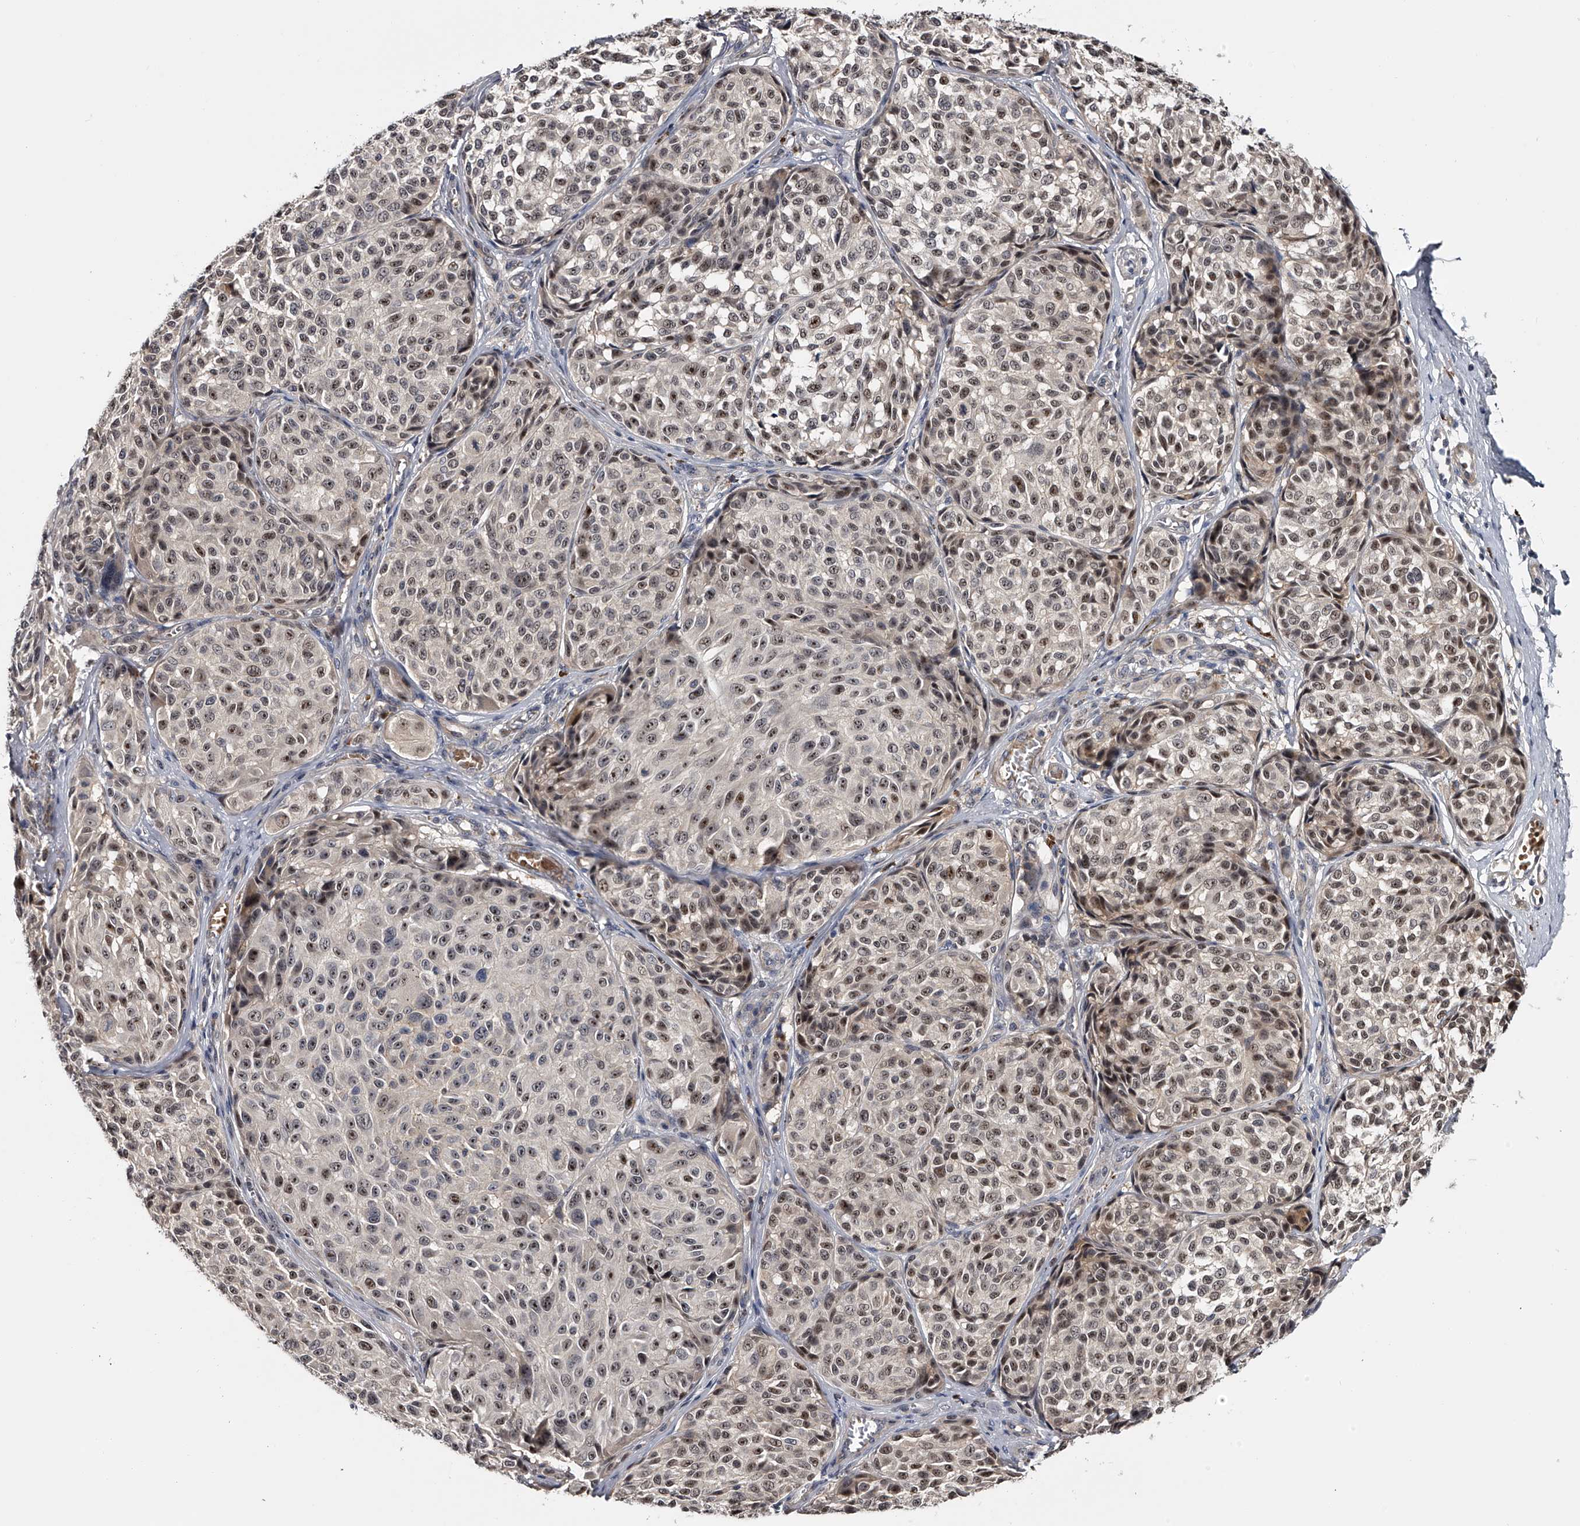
{"staining": {"intensity": "moderate", "quantity": ">75%", "location": "cytoplasmic/membranous,nuclear"}, "tissue": "melanoma", "cell_type": "Tumor cells", "image_type": "cancer", "snomed": [{"axis": "morphology", "description": "Malignant melanoma, NOS"}, {"axis": "topography", "description": "Skin"}], "caption": "There is medium levels of moderate cytoplasmic/membranous and nuclear expression in tumor cells of malignant melanoma, as demonstrated by immunohistochemical staining (brown color).", "gene": "MDN1", "patient": {"sex": "male", "age": 83}}